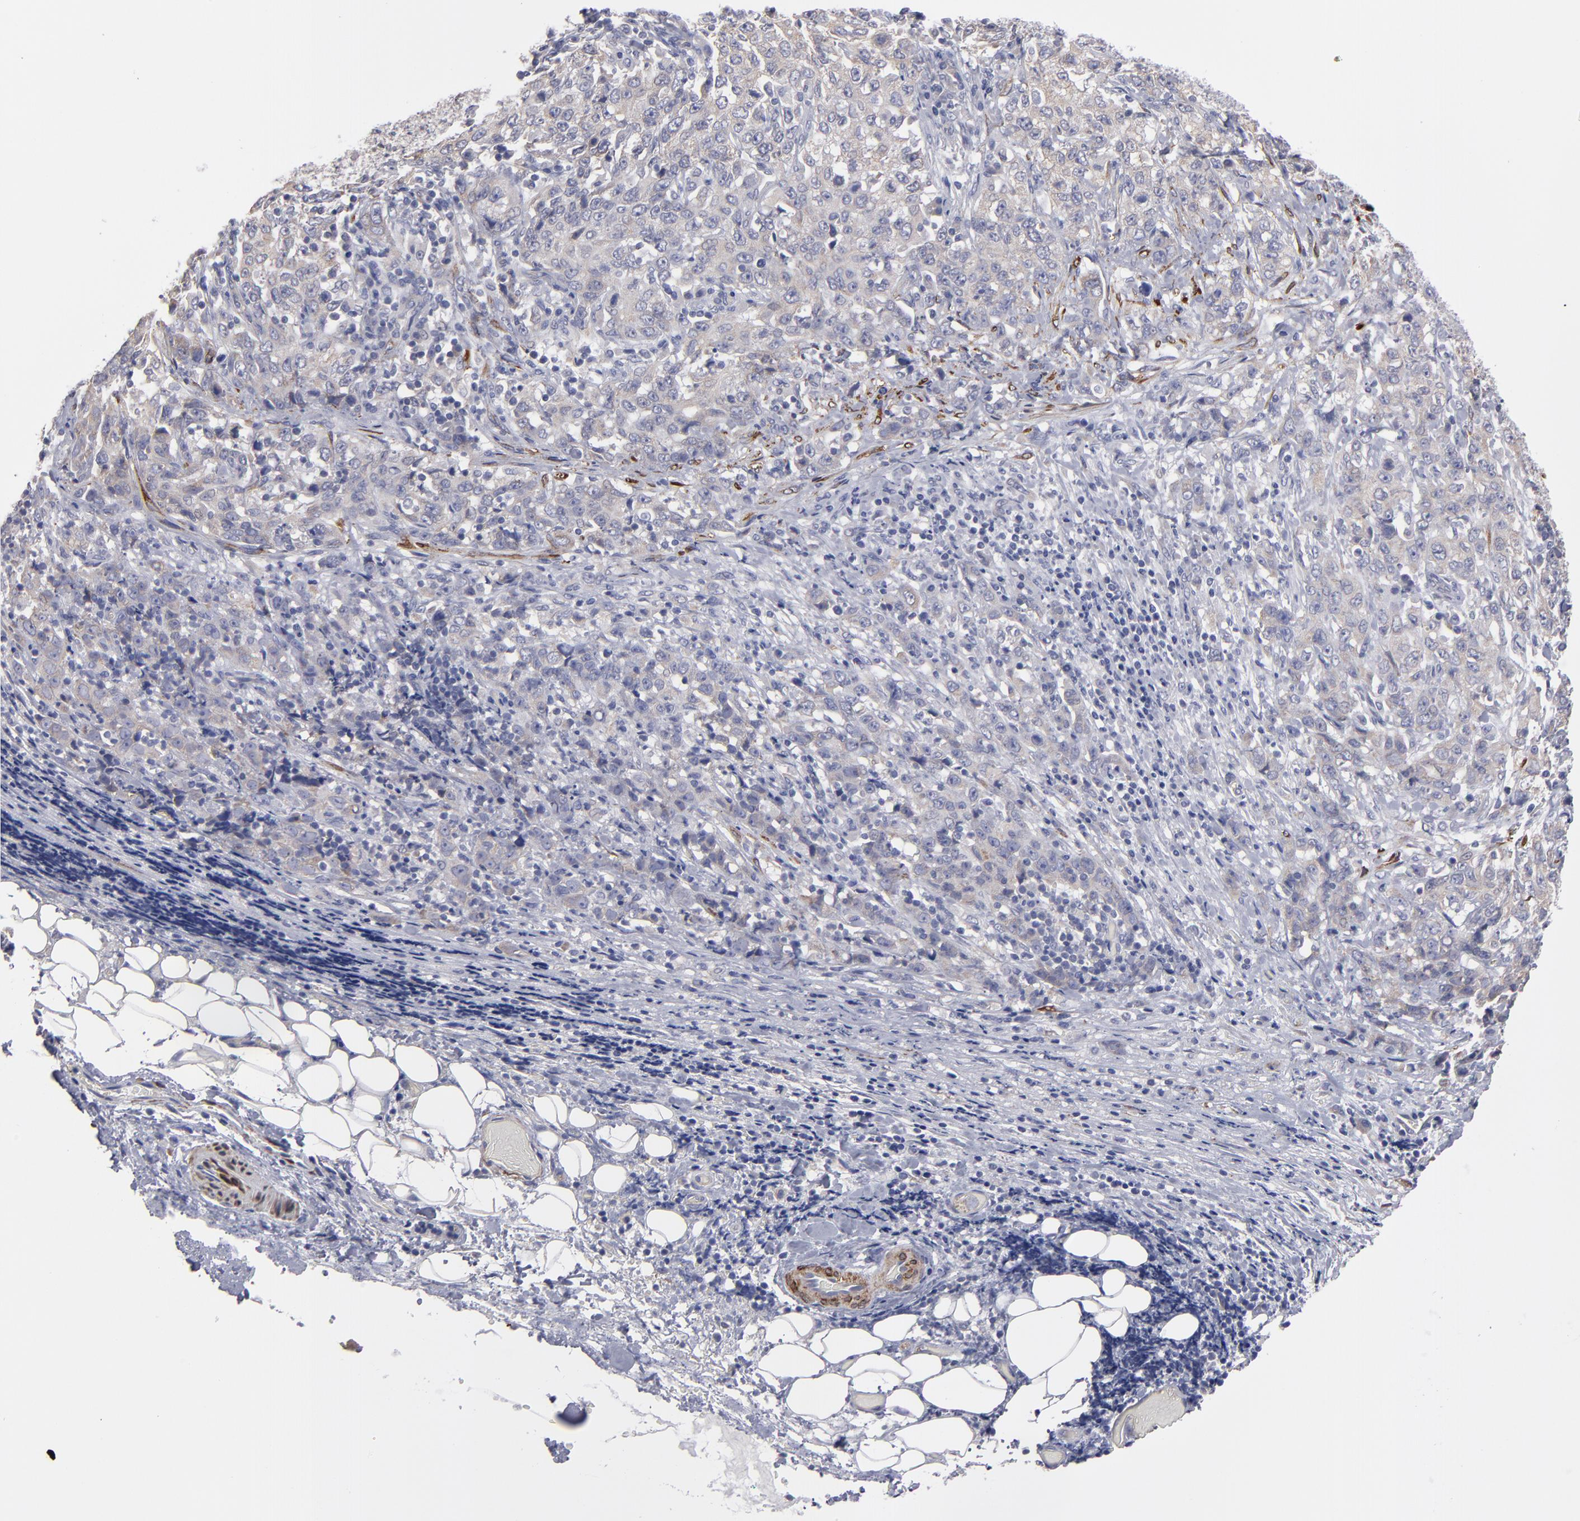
{"staining": {"intensity": "negative", "quantity": "none", "location": "none"}, "tissue": "stomach cancer", "cell_type": "Tumor cells", "image_type": "cancer", "snomed": [{"axis": "morphology", "description": "Adenocarcinoma, NOS"}, {"axis": "topography", "description": "Stomach"}], "caption": "This is an IHC micrograph of human stomach adenocarcinoma. There is no expression in tumor cells.", "gene": "SLMAP", "patient": {"sex": "male", "age": 48}}